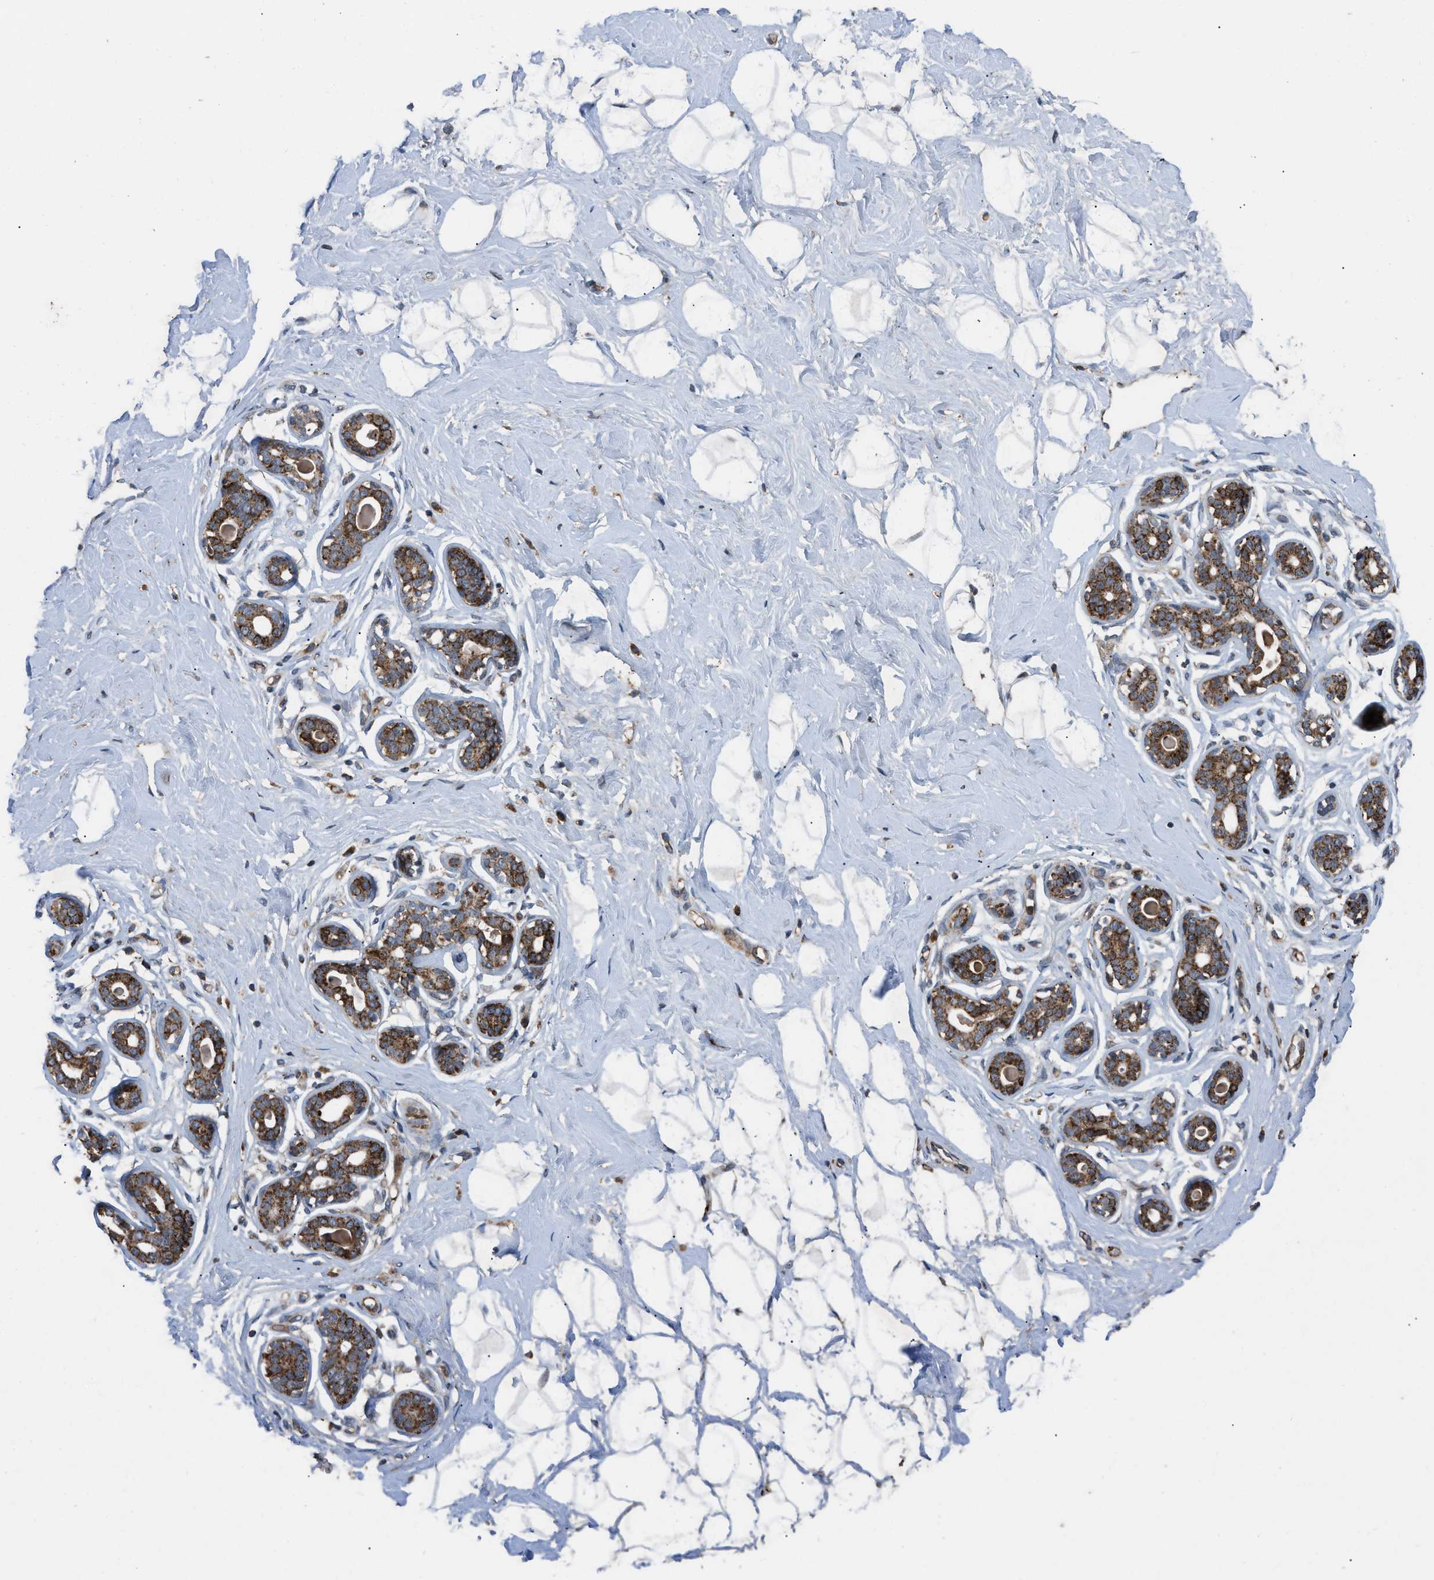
{"staining": {"intensity": "negative", "quantity": "none", "location": "none"}, "tissue": "breast", "cell_type": "Adipocytes", "image_type": "normal", "snomed": [{"axis": "morphology", "description": "Normal tissue, NOS"}, {"axis": "topography", "description": "Breast"}], "caption": "An immunohistochemistry photomicrograph of normal breast is shown. There is no staining in adipocytes of breast. Brightfield microscopy of immunohistochemistry stained with DAB (brown) and hematoxylin (blue), captured at high magnification.", "gene": "AP3M2", "patient": {"sex": "female", "age": 23}}